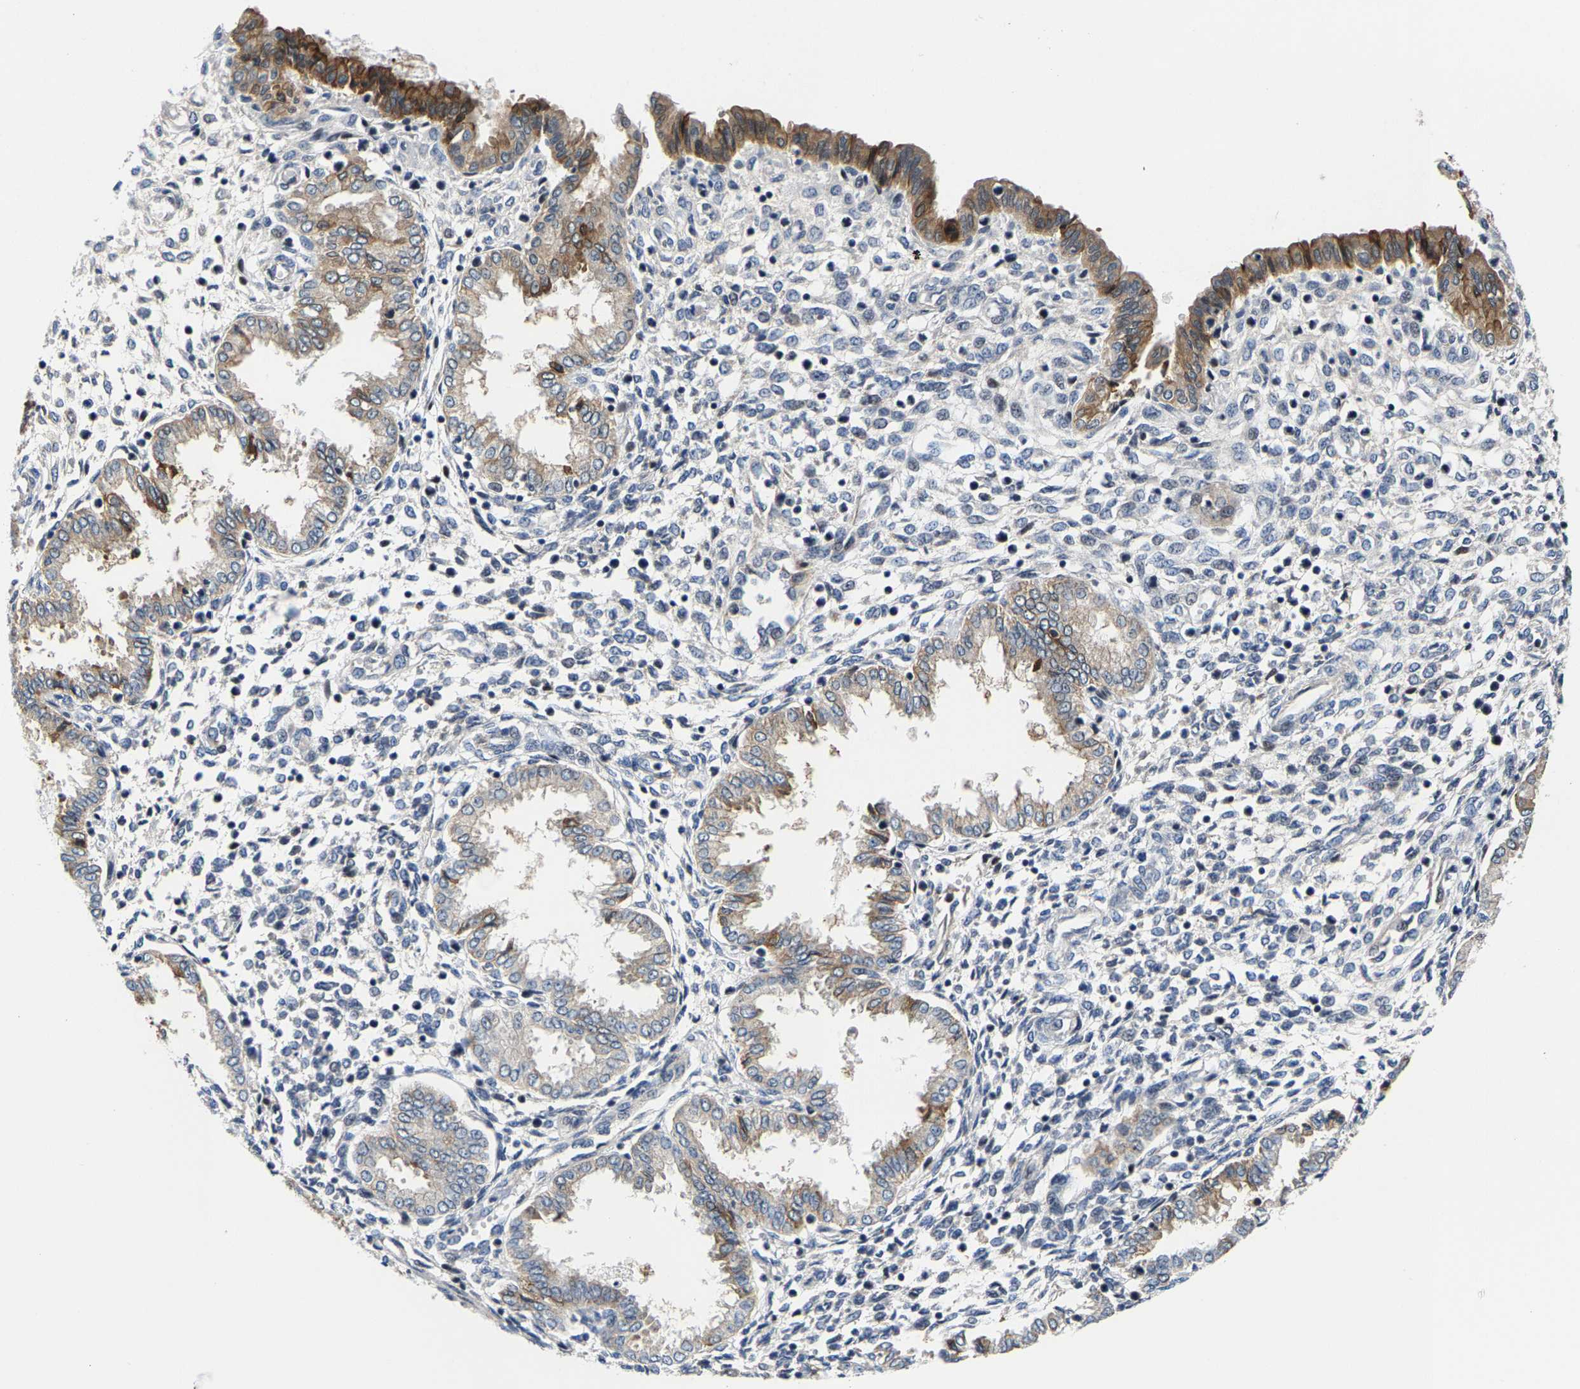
{"staining": {"intensity": "weak", "quantity": "<25%", "location": "nuclear"}, "tissue": "endometrium", "cell_type": "Cells in endometrial stroma", "image_type": "normal", "snomed": [{"axis": "morphology", "description": "Normal tissue, NOS"}, {"axis": "topography", "description": "Endometrium"}], "caption": "Photomicrograph shows no protein staining in cells in endometrial stroma of benign endometrium. (DAB IHC visualized using brightfield microscopy, high magnification).", "gene": "GTPBP10", "patient": {"sex": "female", "age": 33}}